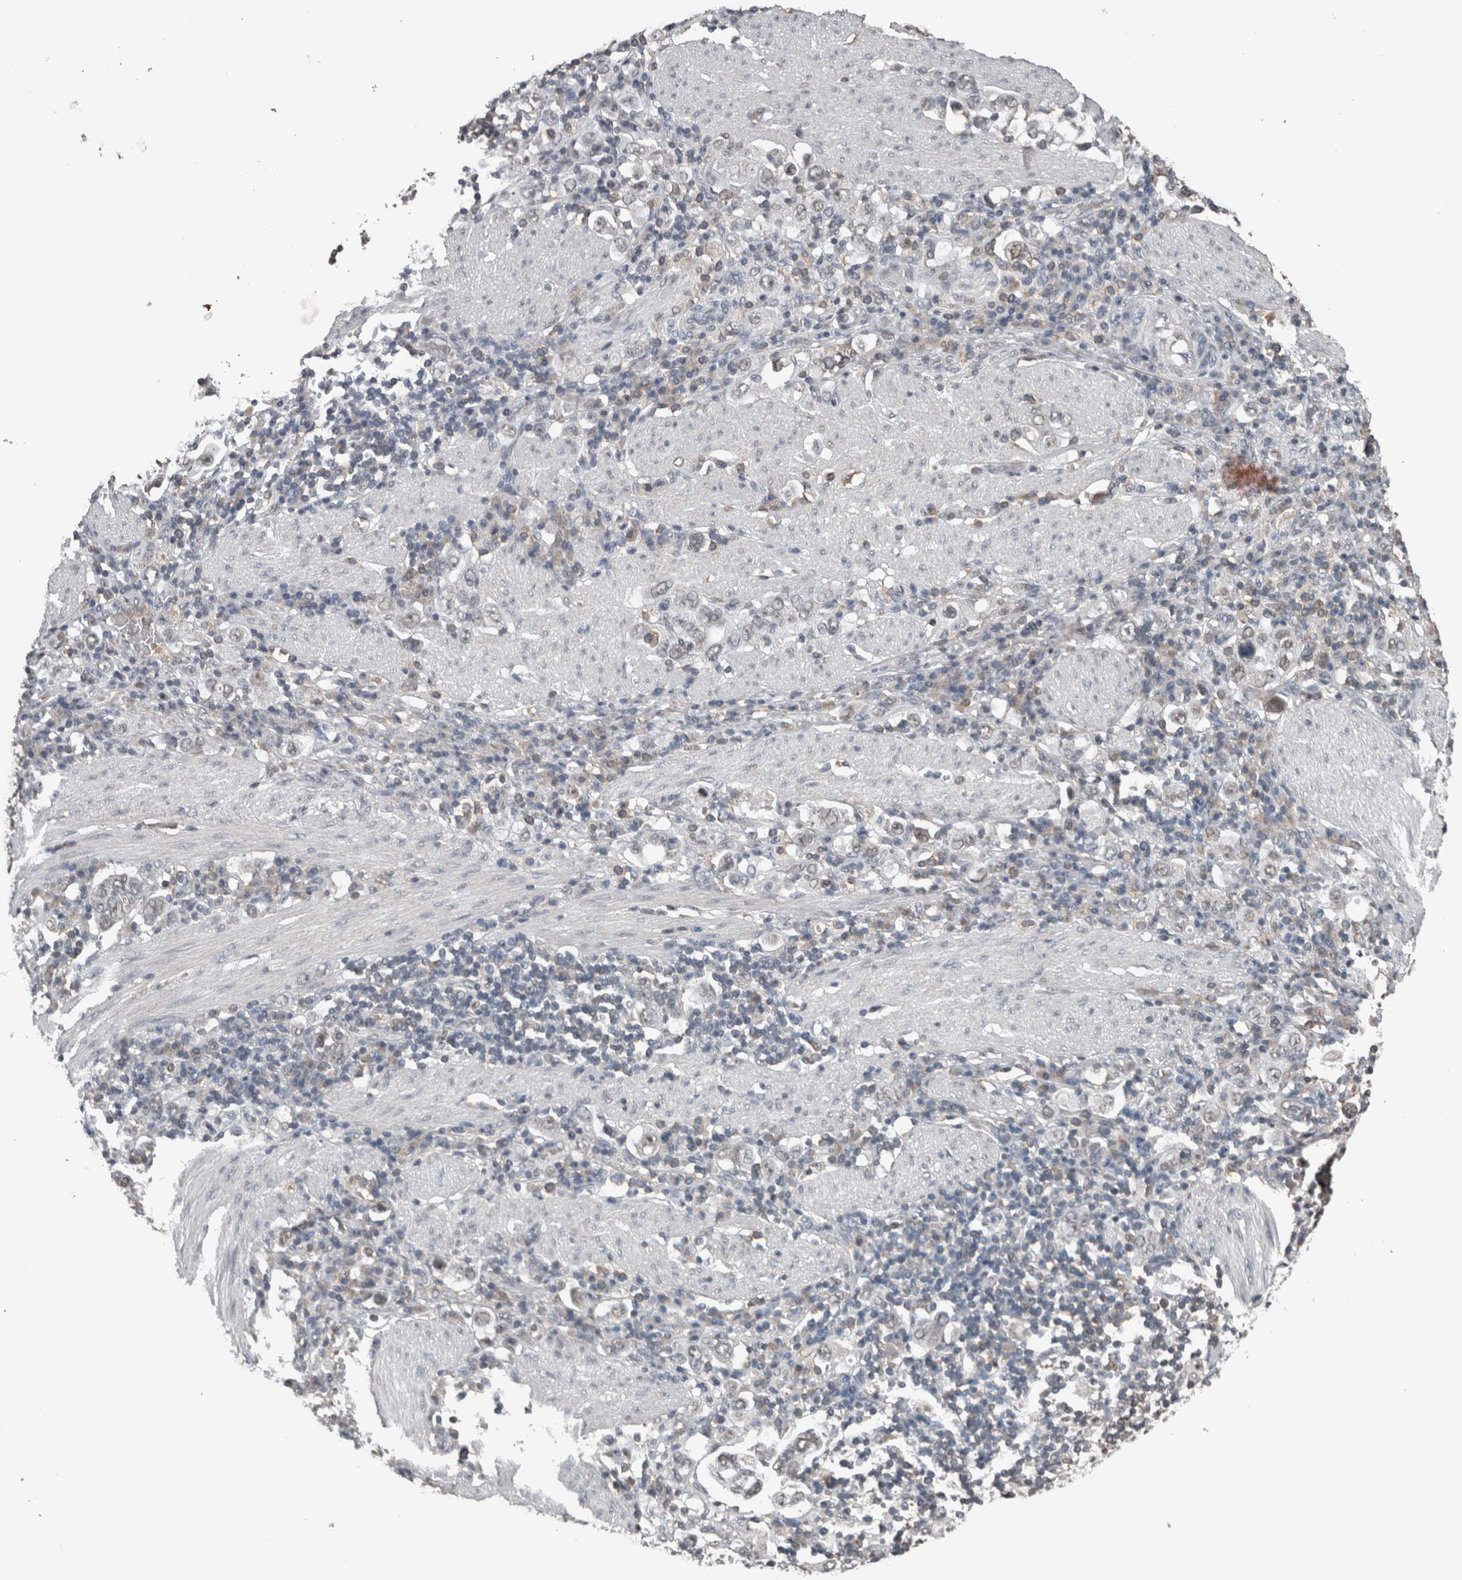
{"staining": {"intensity": "negative", "quantity": "none", "location": "none"}, "tissue": "stomach cancer", "cell_type": "Tumor cells", "image_type": "cancer", "snomed": [{"axis": "morphology", "description": "Adenocarcinoma, NOS"}, {"axis": "topography", "description": "Stomach, upper"}], "caption": "The photomicrograph displays no significant positivity in tumor cells of stomach cancer.", "gene": "MAFF", "patient": {"sex": "male", "age": 62}}